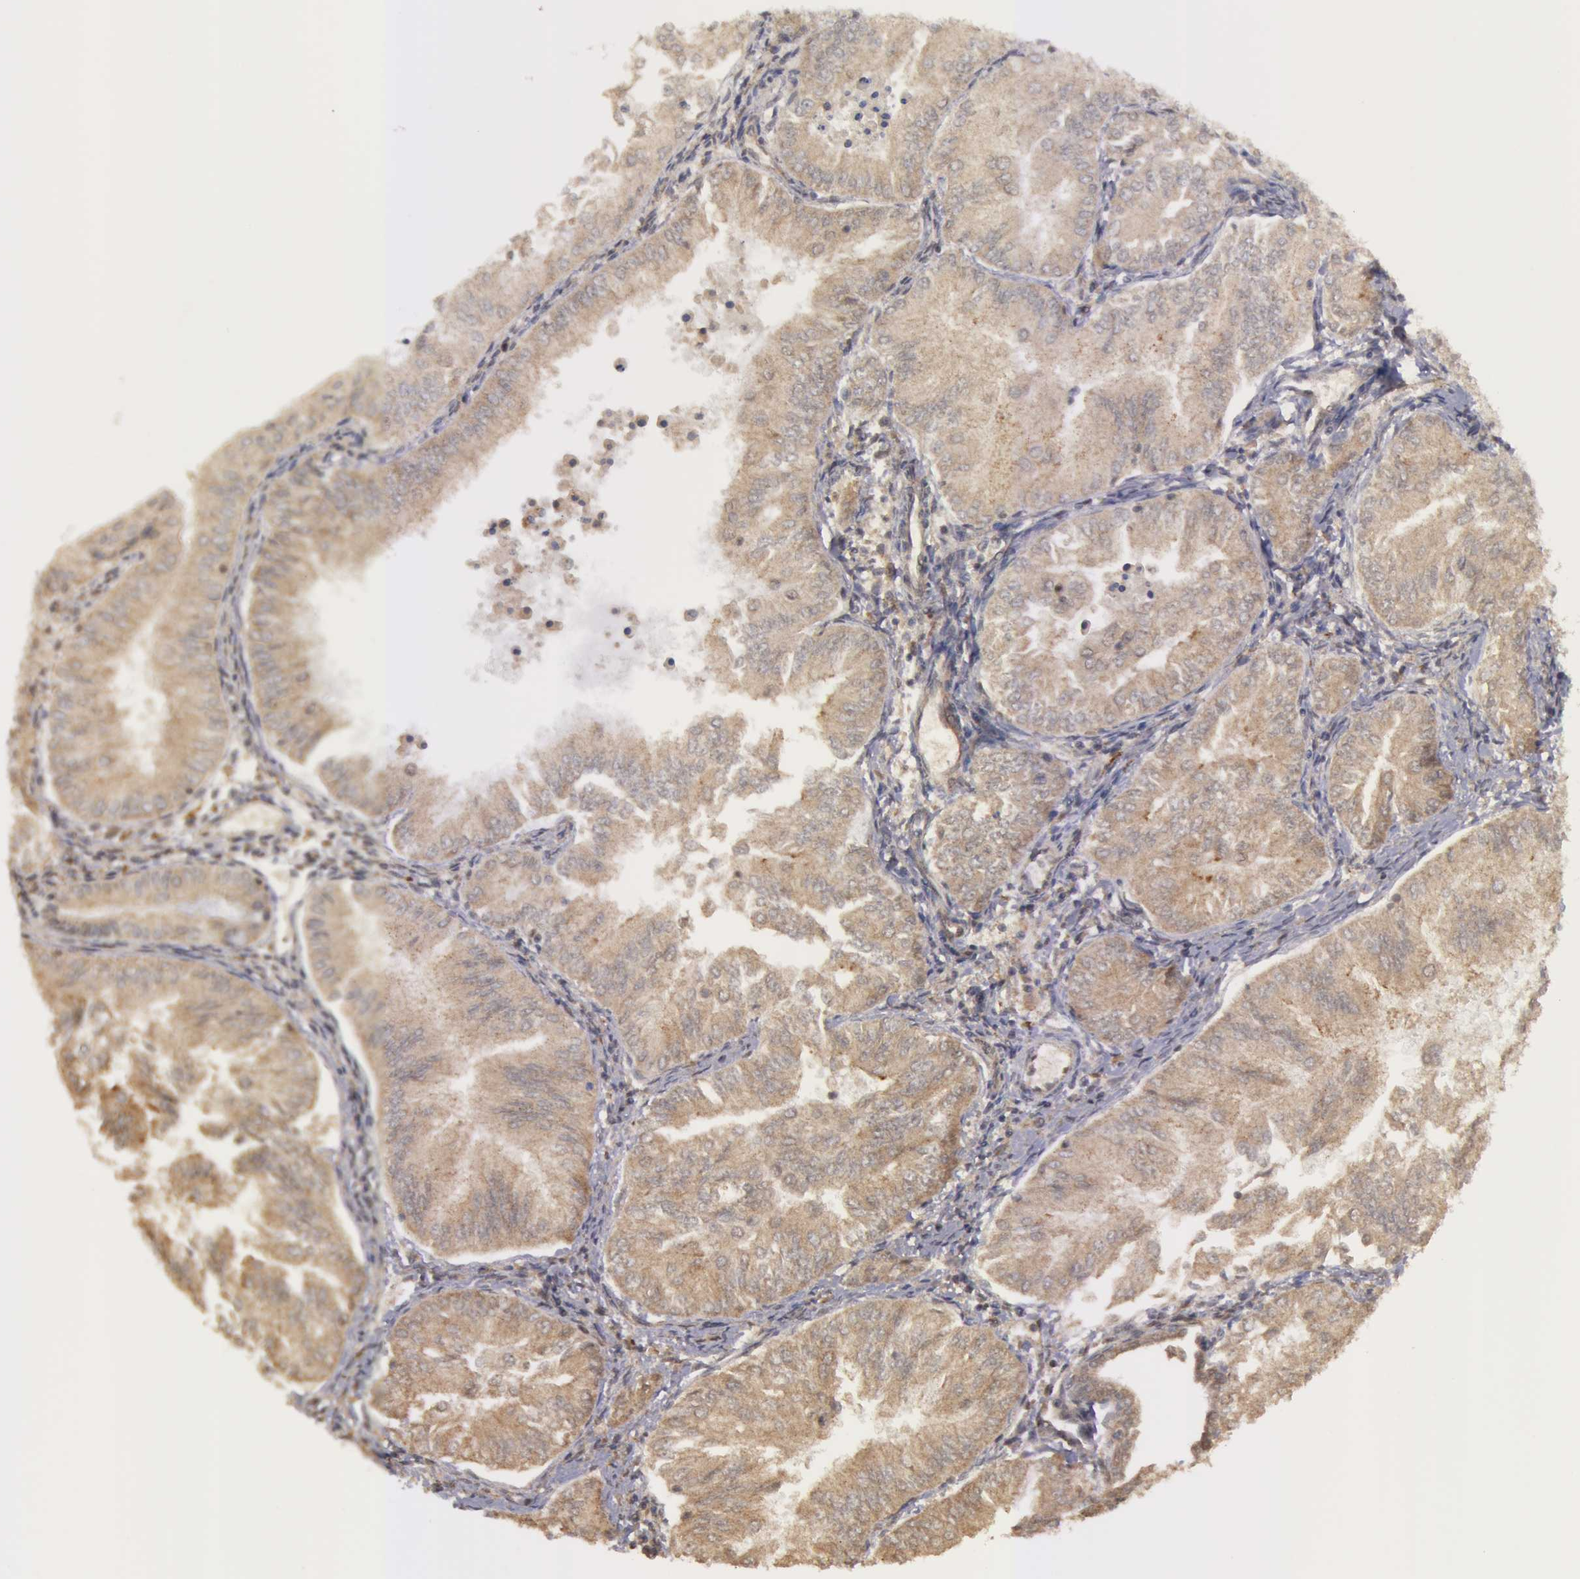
{"staining": {"intensity": "weak", "quantity": ">75%", "location": "cytoplasmic/membranous"}, "tissue": "endometrial cancer", "cell_type": "Tumor cells", "image_type": "cancer", "snomed": [{"axis": "morphology", "description": "Adenocarcinoma, NOS"}, {"axis": "topography", "description": "Endometrium"}], "caption": "Immunohistochemical staining of endometrial adenocarcinoma shows low levels of weak cytoplasmic/membranous staining in about >75% of tumor cells.", "gene": "GLIS1", "patient": {"sex": "female", "age": 53}}